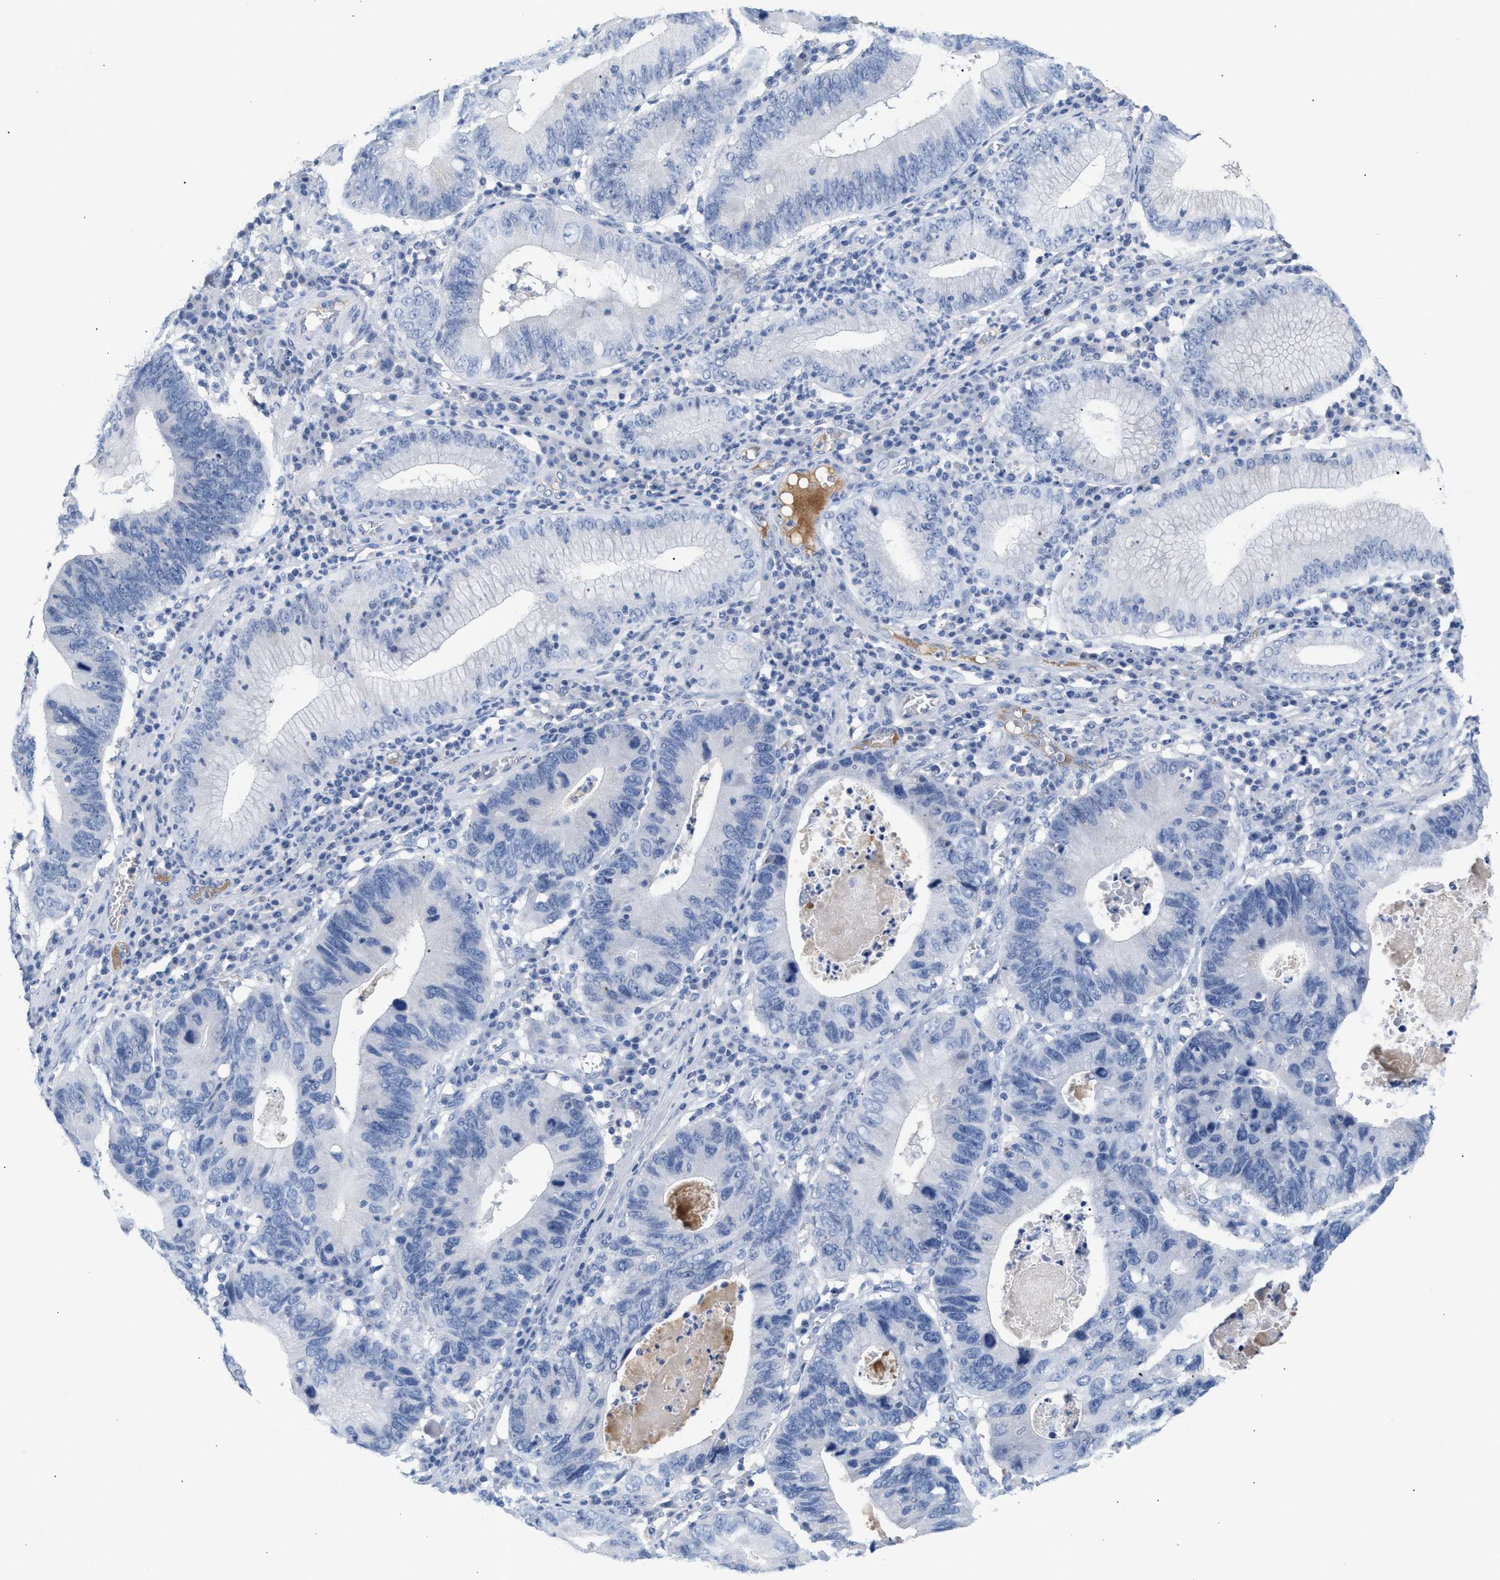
{"staining": {"intensity": "negative", "quantity": "none", "location": "none"}, "tissue": "stomach cancer", "cell_type": "Tumor cells", "image_type": "cancer", "snomed": [{"axis": "morphology", "description": "Adenocarcinoma, NOS"}, {"axis": "topography", "description": "Stomach"}], "caption": "The IHC histopathology image has no significant positivity in tumor cells of stomach adenocarcinoma tissue.", "gene": "APOH", "patient": {"sex": "male", "age": 59}}